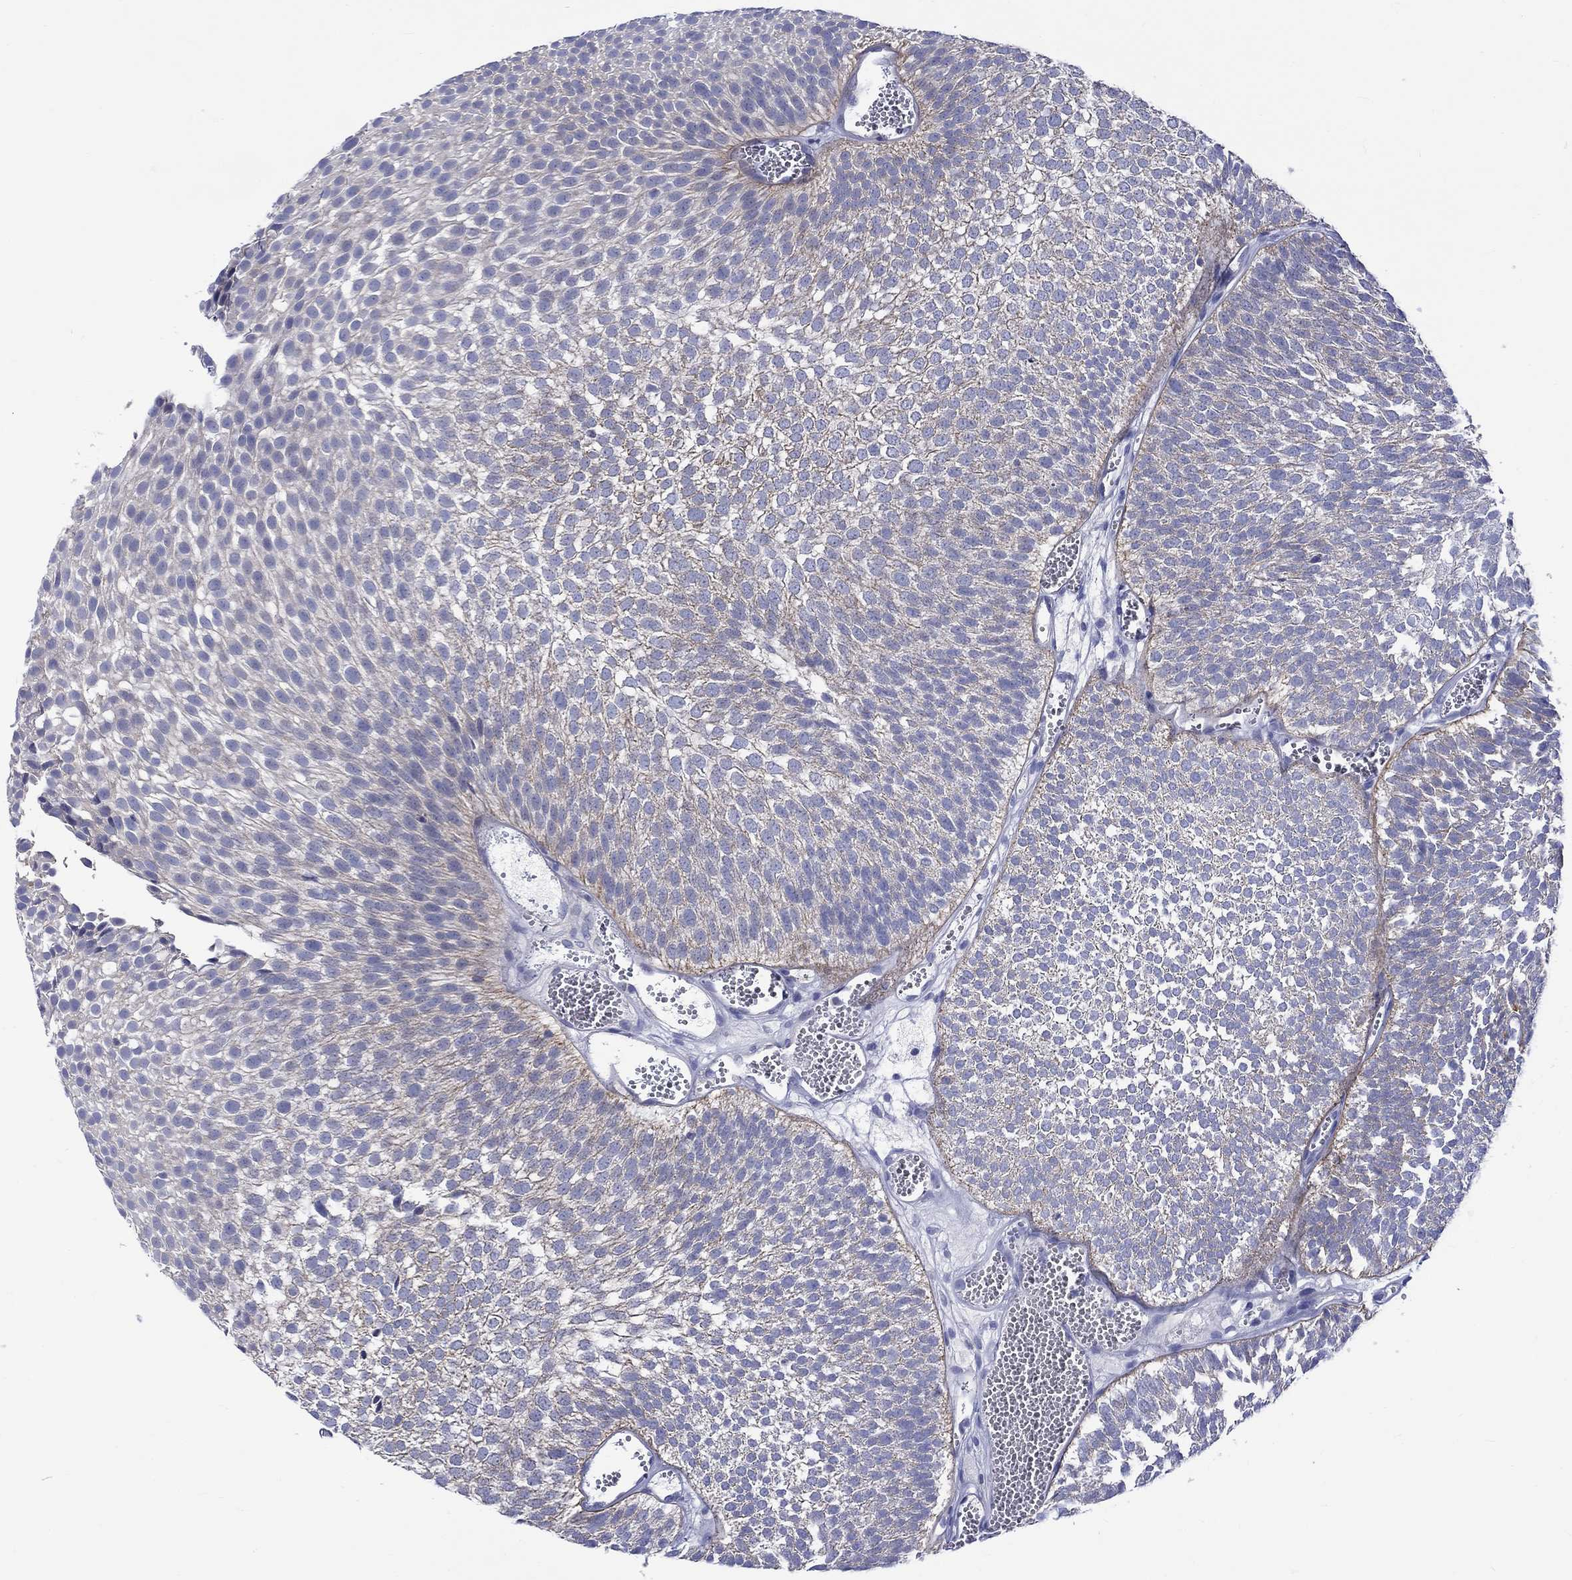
{"staining": {"intensity": "negative", "quantity": "none", "location": "none"}, "tissue": "urothelial cancer", "cell_type": "Tumor cells", "image_type": "cancer", "snomed": [{"axis": "morphology", "description": "Urothelial carcinoma, Low grade"}, {"axis": "topography", "description": "Urinary bladder"}], "caption": "Tumor cells are negative for brown protein staining in urothelial cancer.", "gene": "SH2D7", "patient": {"sex": "male", "age": 52}}